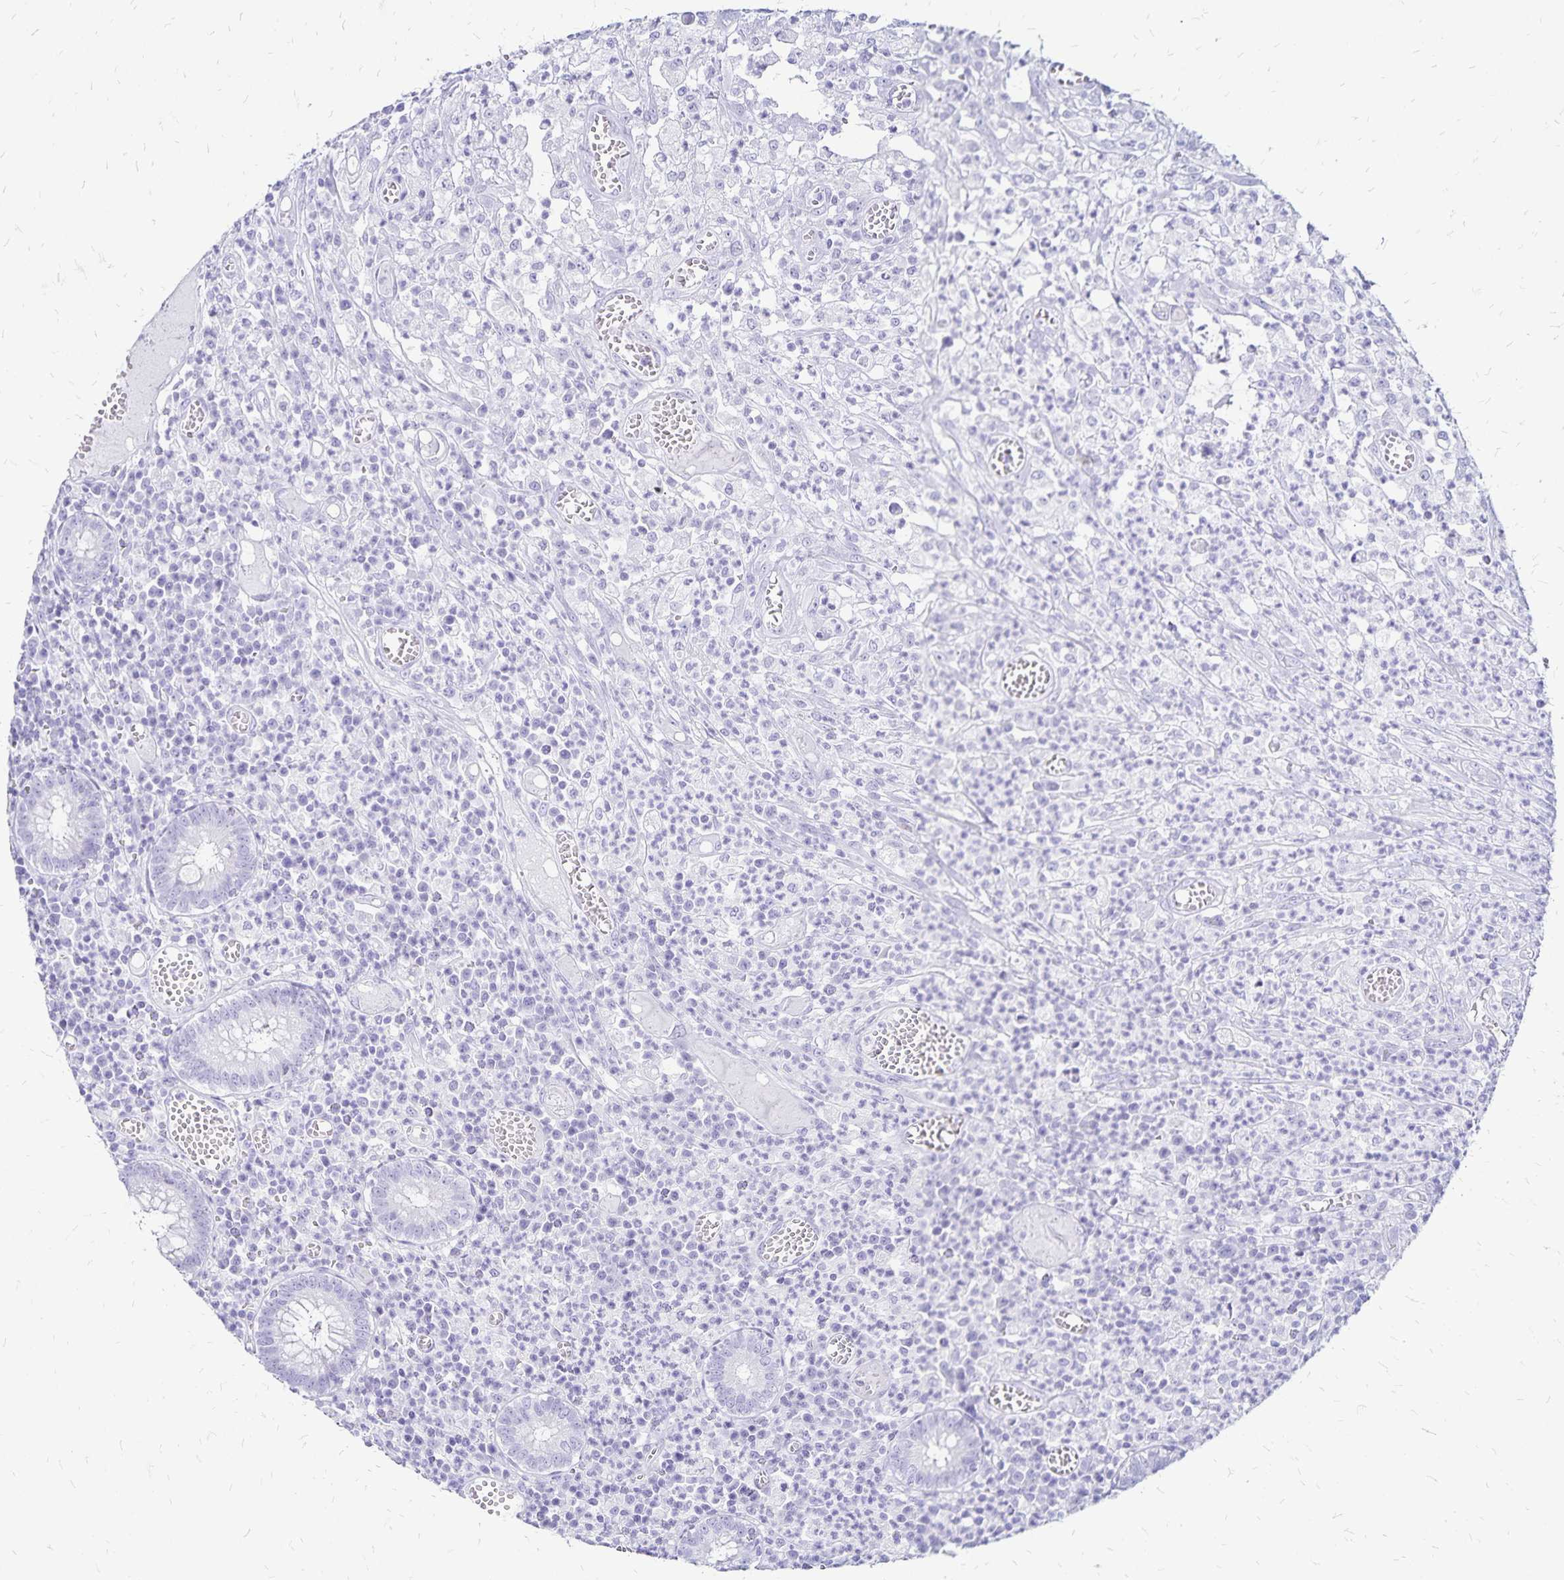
{"staining": {"intensity": "negative", "quantity": "none", "location": "none"}, "tissue": "colorectal cancer", "cell_type": "Tumor cells", "image_type": "cancer", "snomed": [{"axis": "morphology", "description": "Normal tissue, NOS"}, {"axis": "morphology", "description": "Adenocarcinoma, NOS"}, {"axis": "topography", "description": "Colon"}], "caption": "High power microscopy histopathology image of an immunohistochemistry histopathology image of colorectal cancer (adenocarcinoma), revealing no significant expression in tumor cells.", "gene": "LIN28B", "patient": {"sex": "male", "age": 65}}